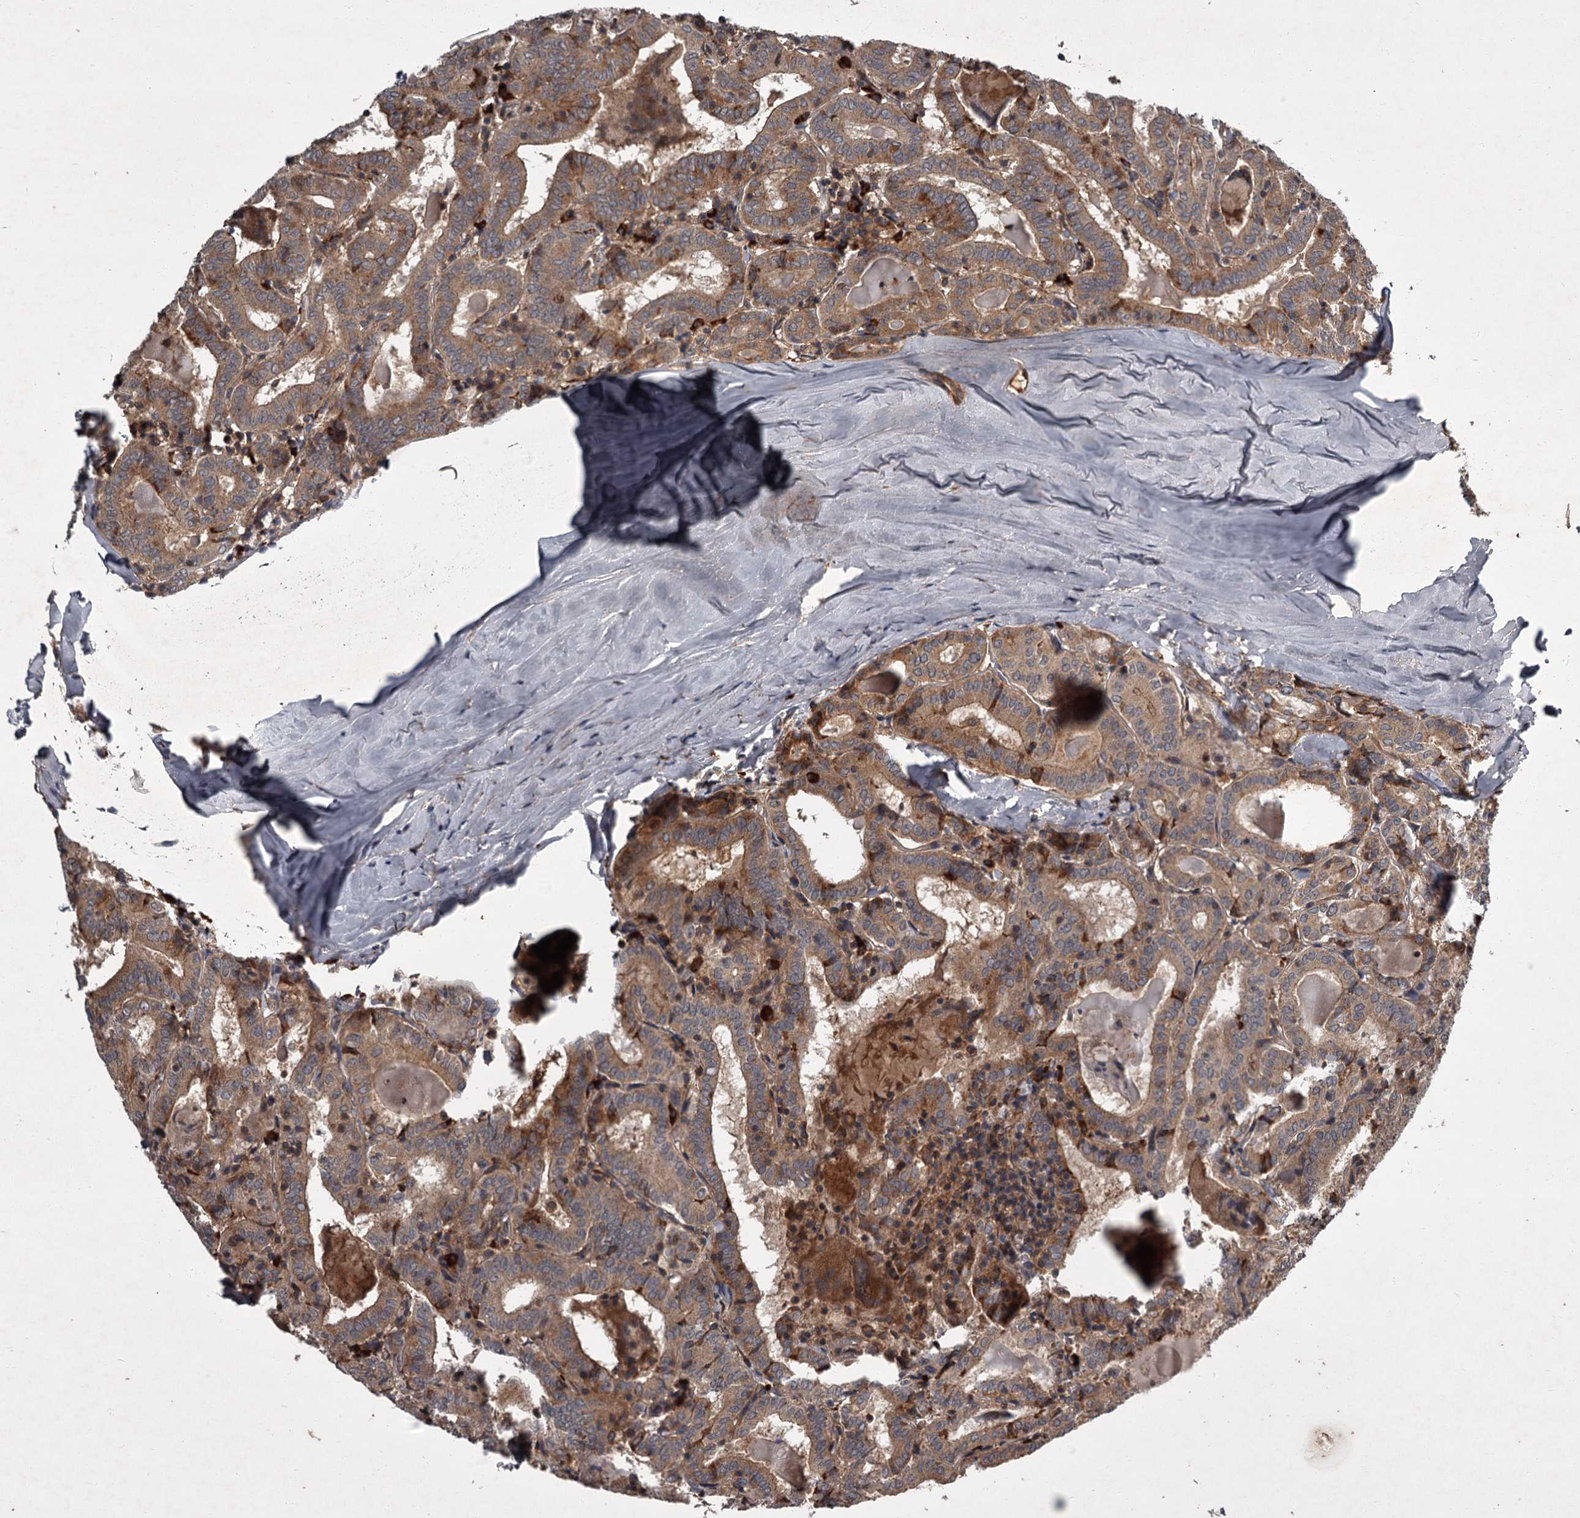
{"staining": {"intensity": "moderate", "quantity": ">75%", "location": "cytoplasmic/membranous"}, "tissue": "thyroid cancer", "cell_type": "Tumor cells", "image_type": "cancer", "snomed": [{"axis": "morphology", "description": "Papillary adenocarcinoma, NOS"}, {"axis": "topography", "description": "Thyroid gland"}], "caption": "Papillary adenocarcinoma (thyroid) was stained to show a protein in brown. There is medium levels of moderate cytoplasmic/membranous expression in approximately >75% of tumor cells. (DAB IHC with brightfield microscopy, high magnification).", "gene": "UNC93B1", "patient": {"sex": "female", "age": 72}}